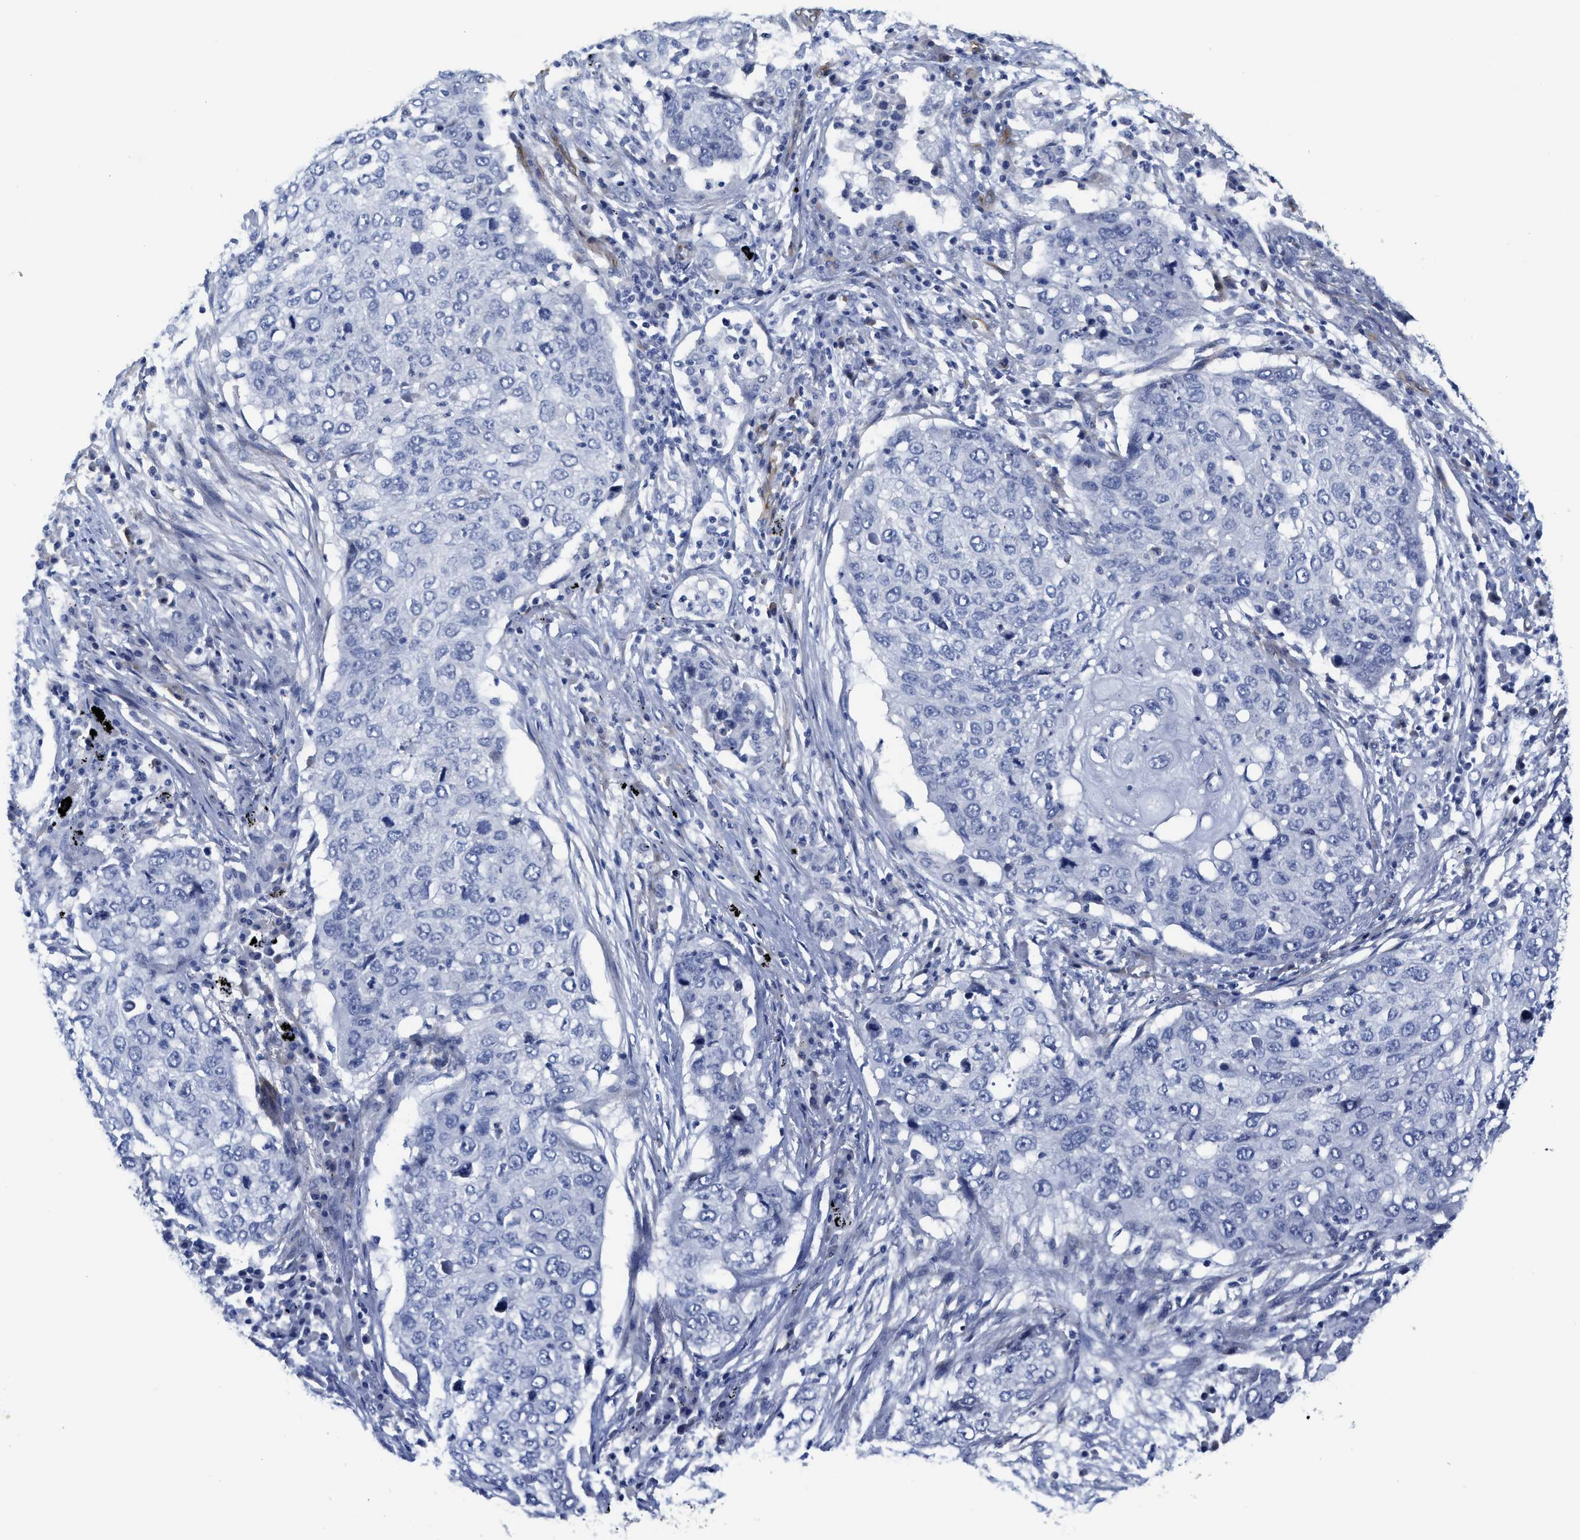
{"staining": {"intensity": "negative", "quantity": "none", "location": "none"}, "tissue": "lung cancer", "cell_type": "Tumor cells", "image_type": "cancer", "snomed": [{"axis": "morphology", "description": "Squamous cell carcinoma, NOS"}, {"axis": "topography", "description": "Lung"}], "caption": "High magnification brightfield microscopy of squamous cell carcinoma (lung) stained with DAB (3,3'-diaminobenzidine) (brown) and counterstained with hematoxylin (blue): tumor cells show no significant positivity.", "gene": "TUB", "patient": {"sex": "female", "age": 63}}